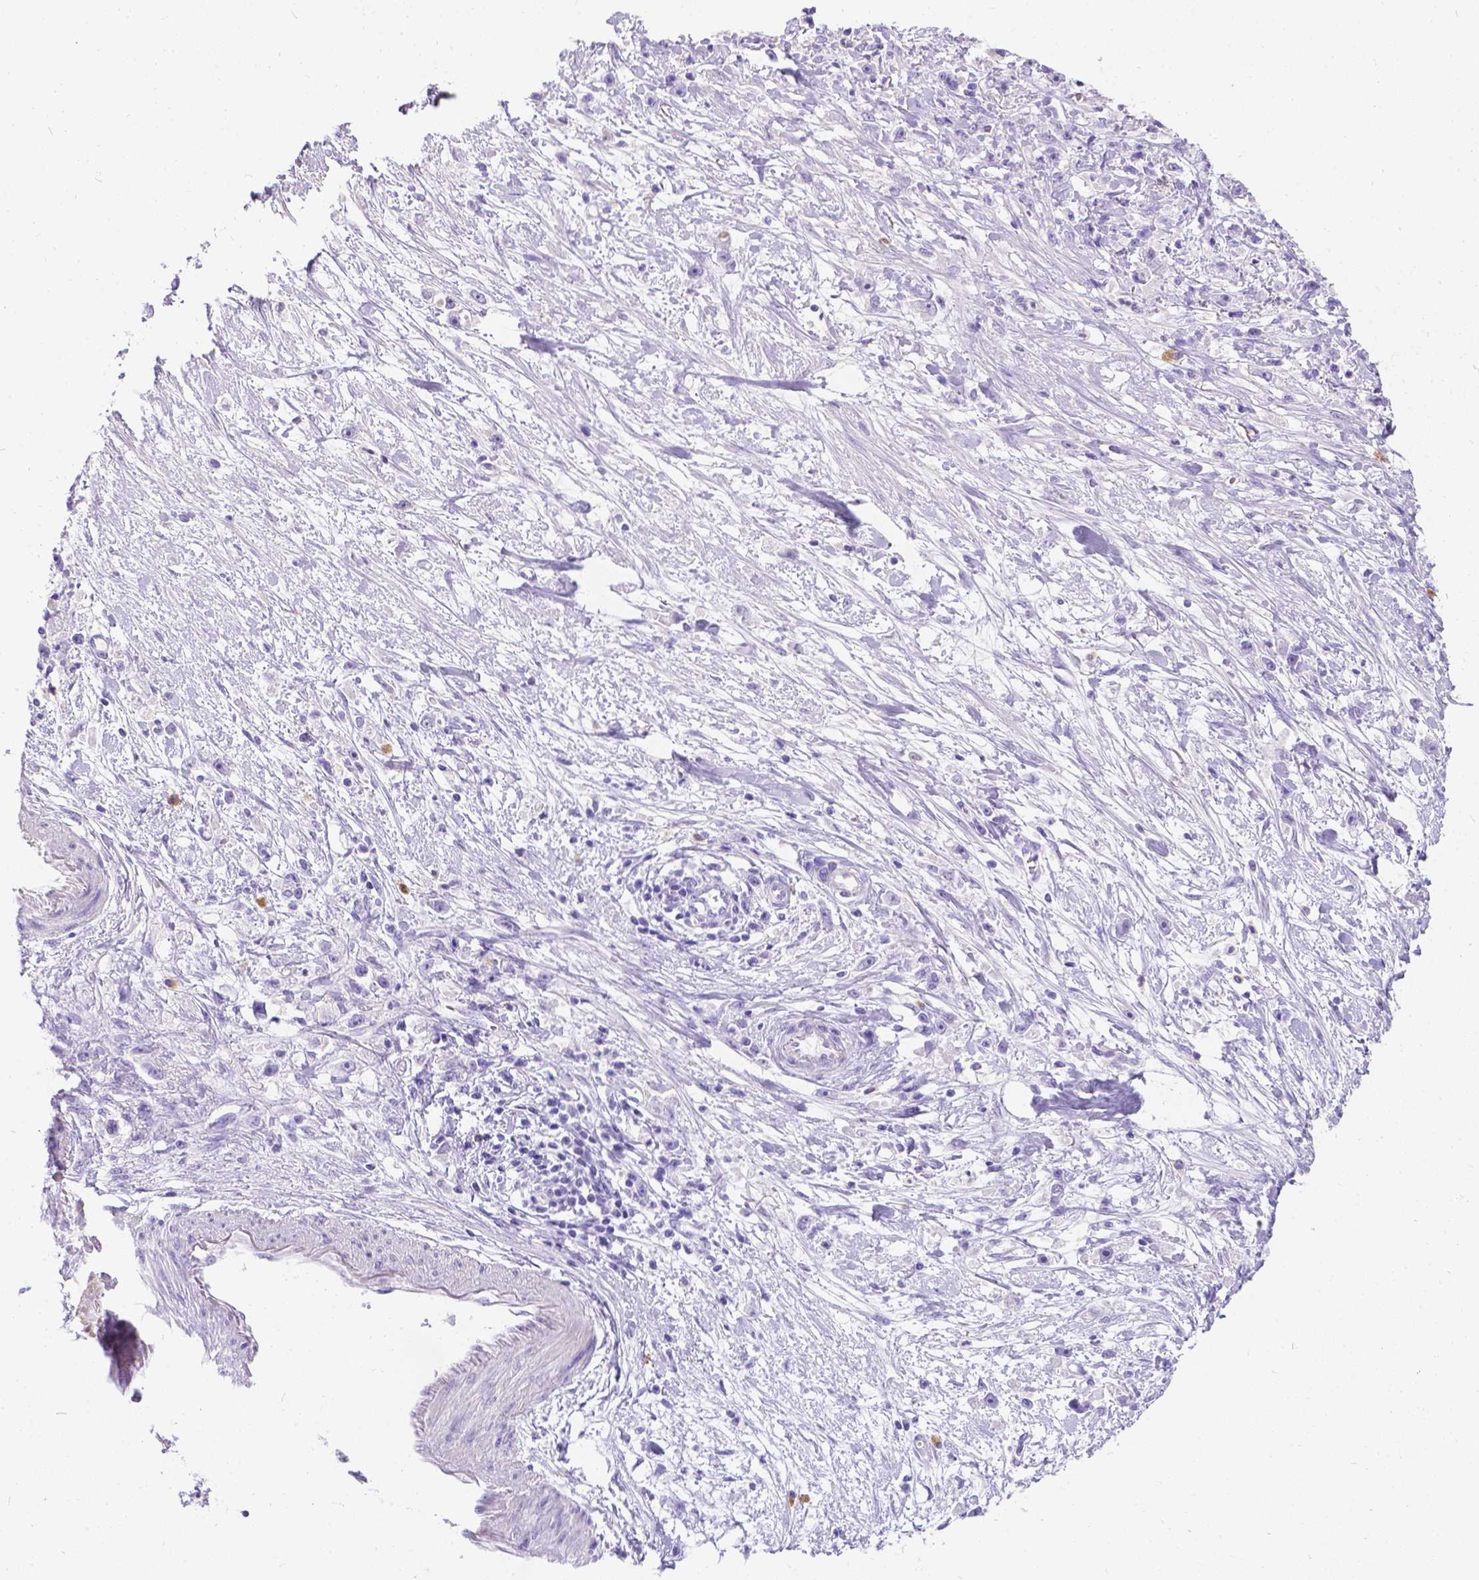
{"staining": {"intensity": "negative", "quantity": "none", "location": "none"}, "tissue": "stomach cancer", "cell_type": "Tumor cells", "image_type": "cancer", "snomed": [{"axis": "morphology", "description": "Adenocarcinoma, NOS"}, {"axis": "topography", "description": "Stomach"}], "caption": "DAB (3,3'-diaminobenzidine) immunohistochemical staining of stomach adenocarcinoma demonstrates no significant staining in tumor cells. (DAB IHC with hematoxylin counter stain).", "gene": "GNRHR", "patient": {"sex": "female", "age": 59}}